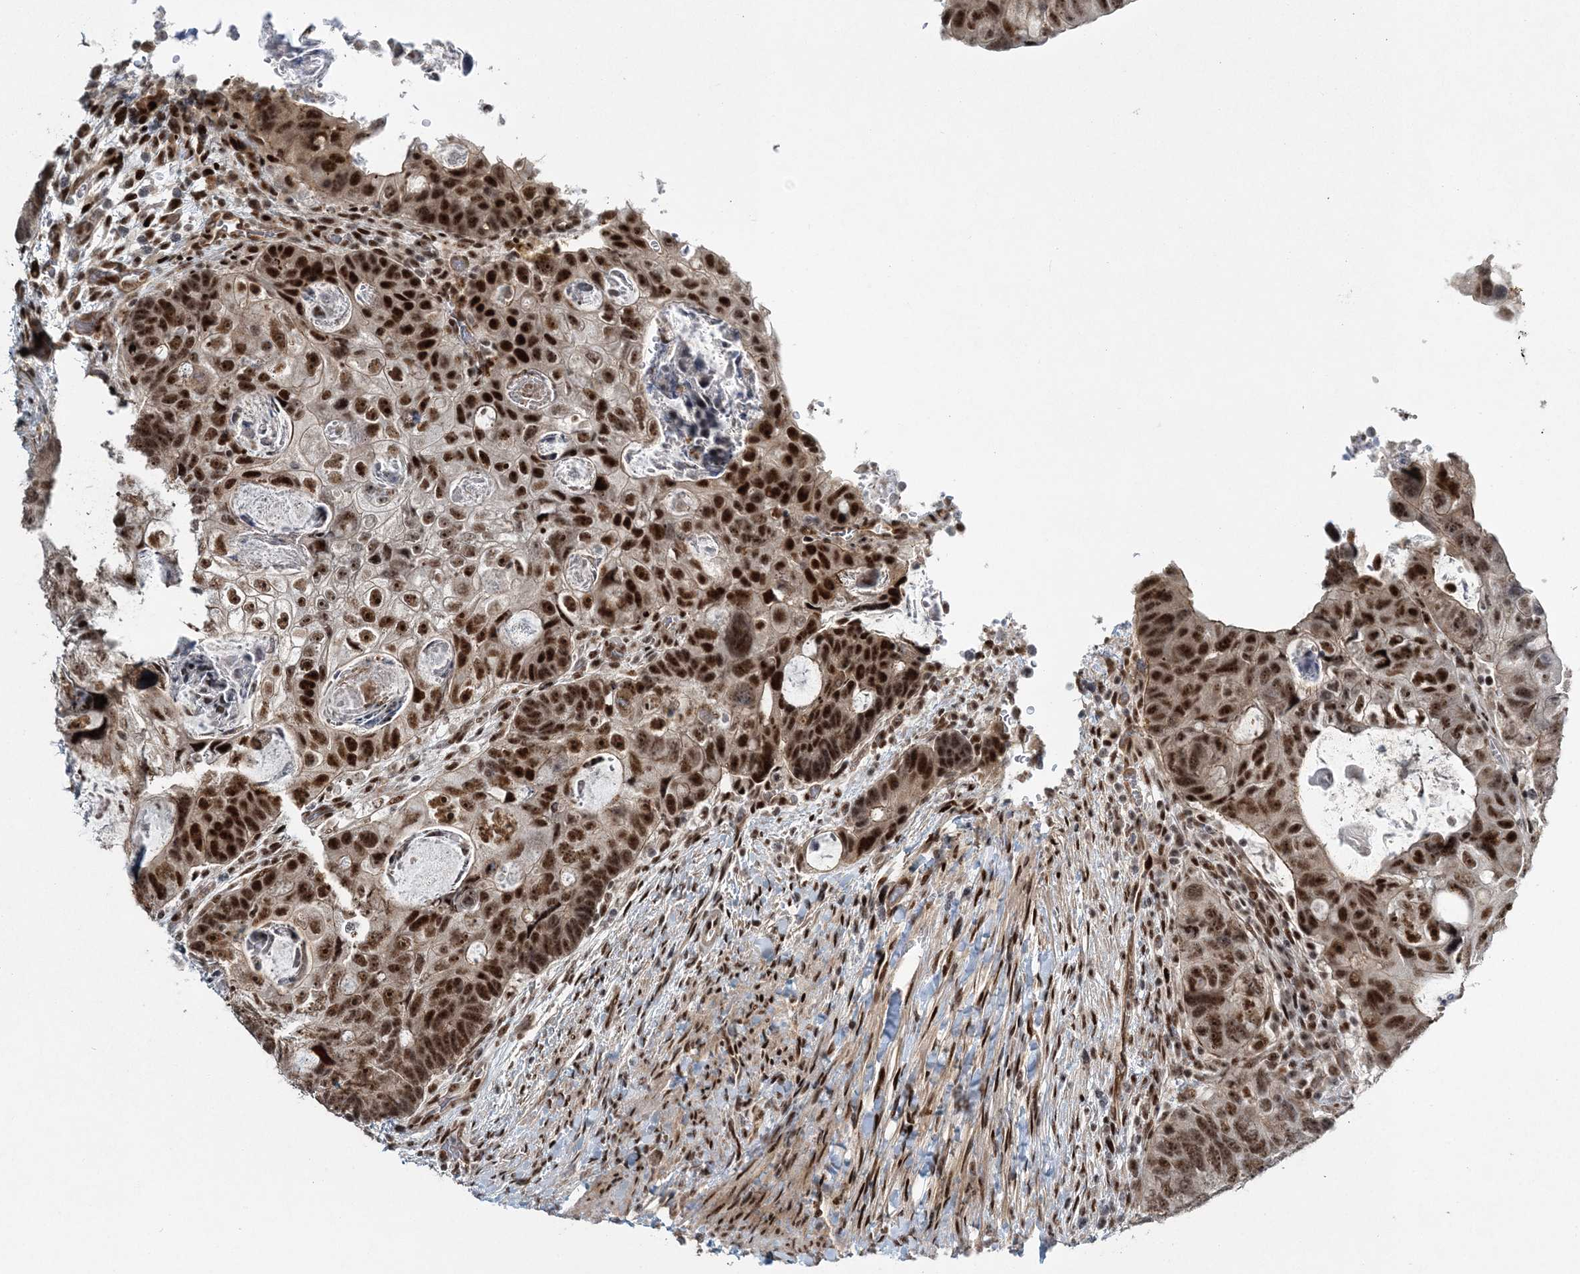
{"staining": {"intensity": "strong", "quantity": ">75%", "location": "nuclear"}, "tissue": "colorectal cancer", "cell_type": "Tumor cells", "image_type": "cancer", "snomed": [{"axis": "morphology", "description": "Adenocarcinoma, NOS"}, {"axis": "topography", "description": "Rectum"}], "caption": "Immunohistochemistry (IHC) of human colorectal cancer (adenocarcinoma) demonstrates high levels of strong nuclear positivity in about >75% of tumor cells.", "gene": "CWC22", "patient": {"sex": "male", "age": 59}}